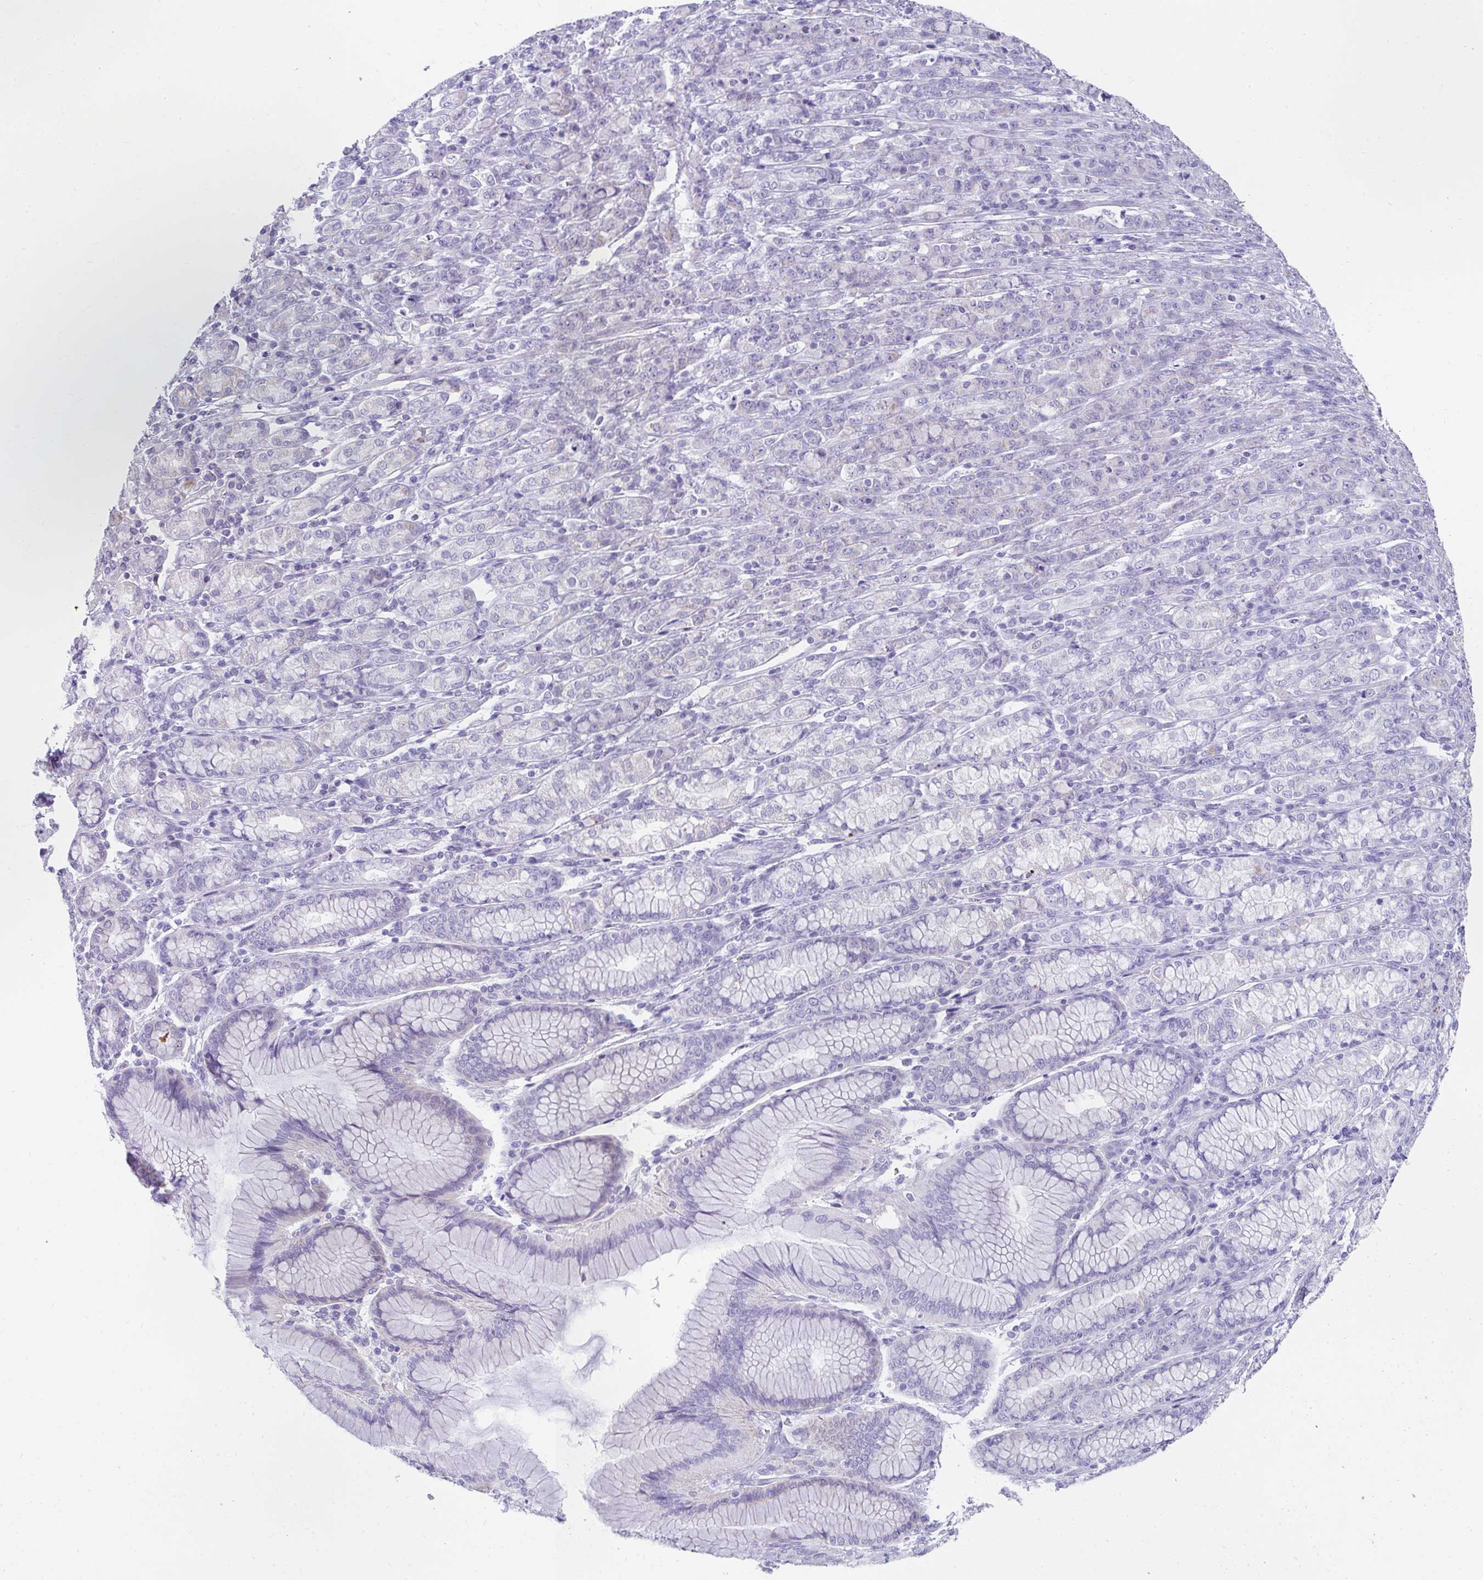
{"staining": {"intensity": "negative", "quantity": "none", "location": "none"}, "tissue": "stomach cancer", "cell_type": "Tumor cells", "image_type": "cancer", "snomed": [{"axis": "morphology", "description": "Normal tissue, NOS"}, {"axis": "morphology", "description": "Adenocarcinoma, NOS"}, {"axis": "topography", "description": "Stomach"}], "caption": "Tumor cells are negative for protein expression in human stomach cancer.", "gene": "RLF", "patient": {"sex": "female", "age": 79}}